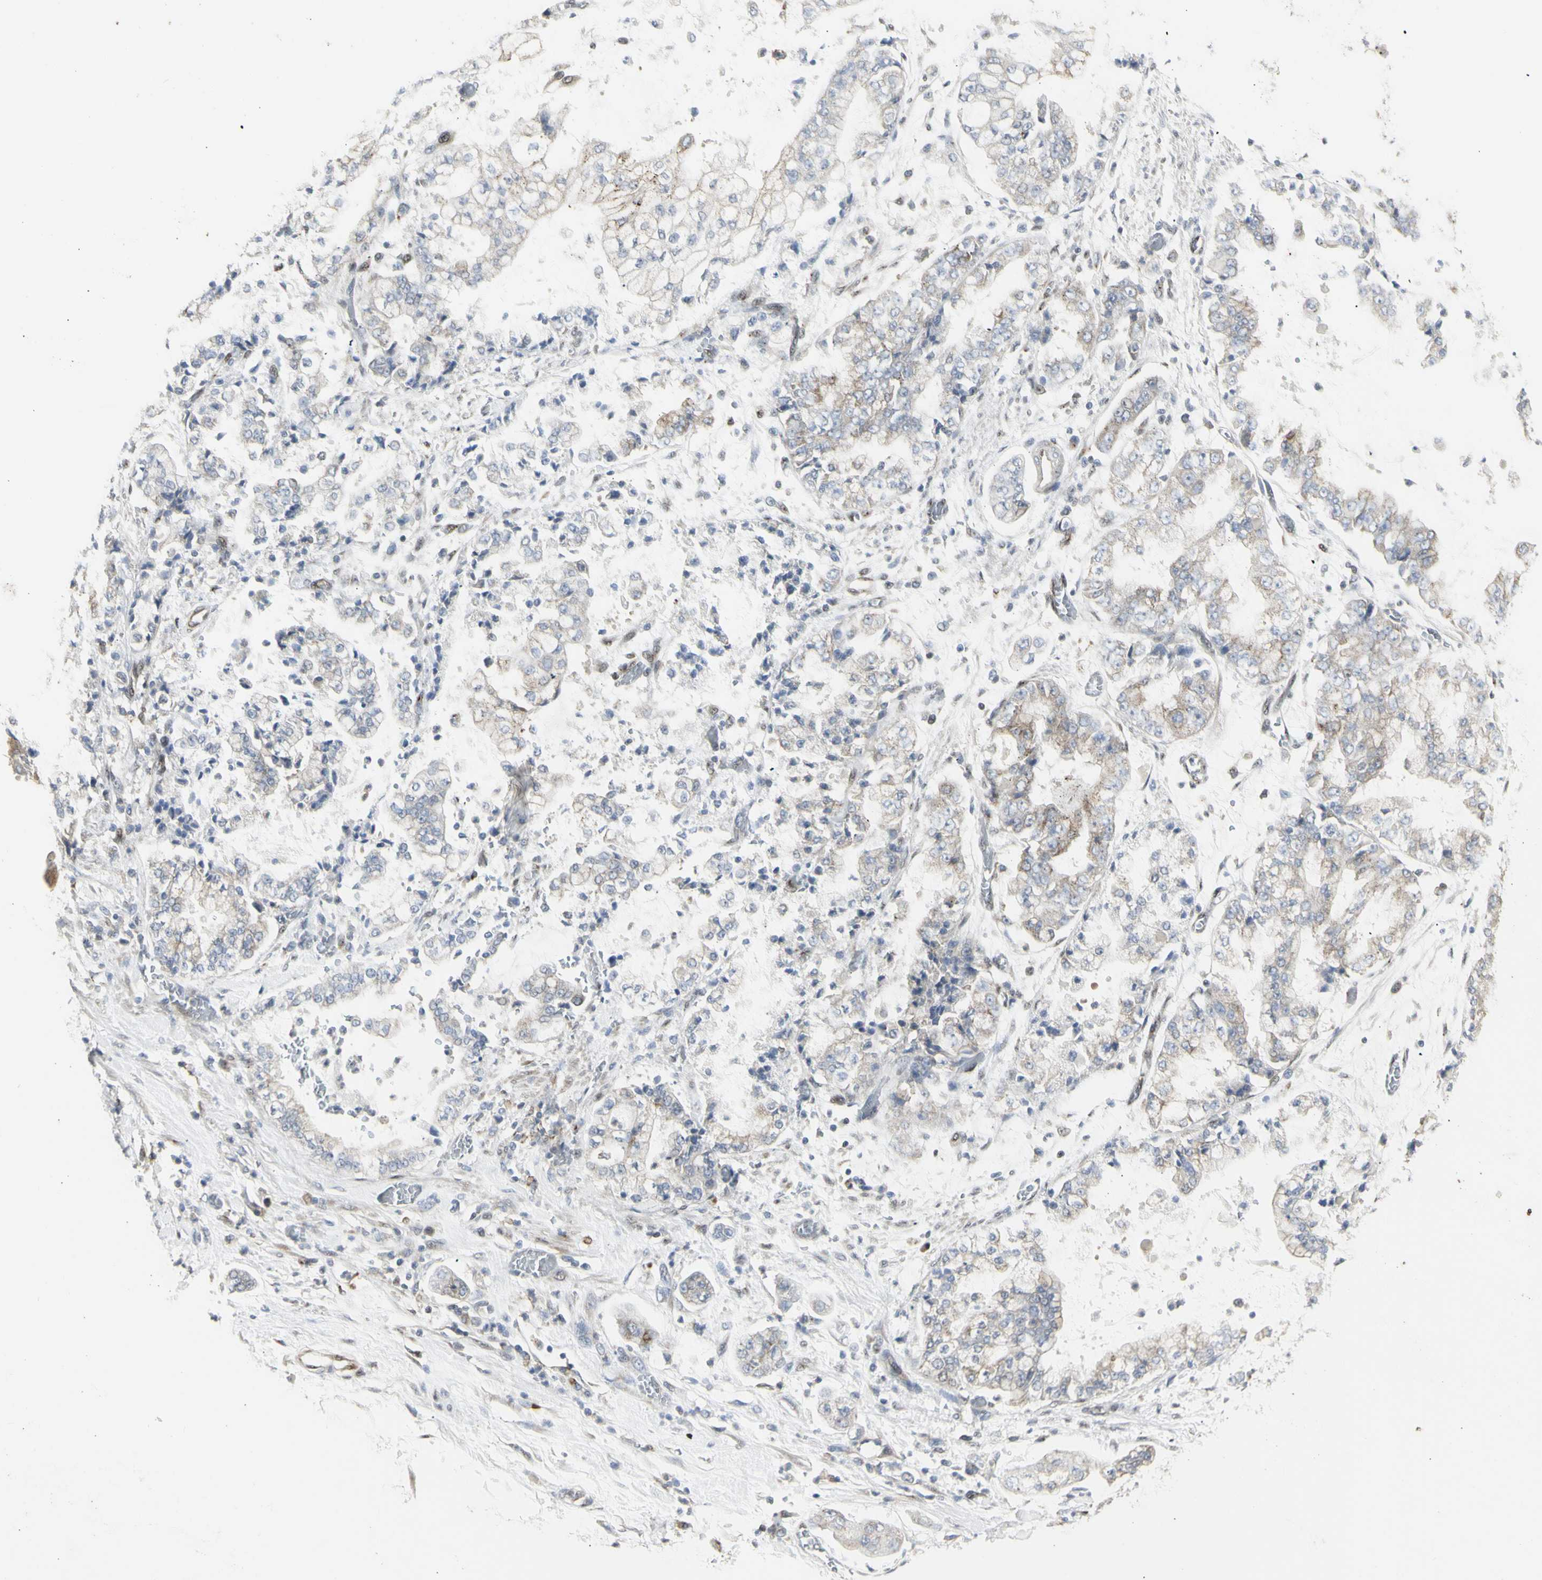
{"staining": {"intensity": "negative", "quantity": "none", "location": "none"}, "tissue": "stomach cancer", "cell_type": "Tumor cells", "image_type": "cancer", "snomed": [{"axis": "morphology", "description": "Adenocarcinoma, NOS"}, {"axis": "topography", "description": "Stomach"}], "caption": "This micrograph is of stomach adenocarcinoma stained with IHC to label a protein in brown with the nuclei are counter-stained blue. There is no positivity in tumor cells.", "gene": "DHRS7B", "patient": {"sex": "male", "age": 76}}